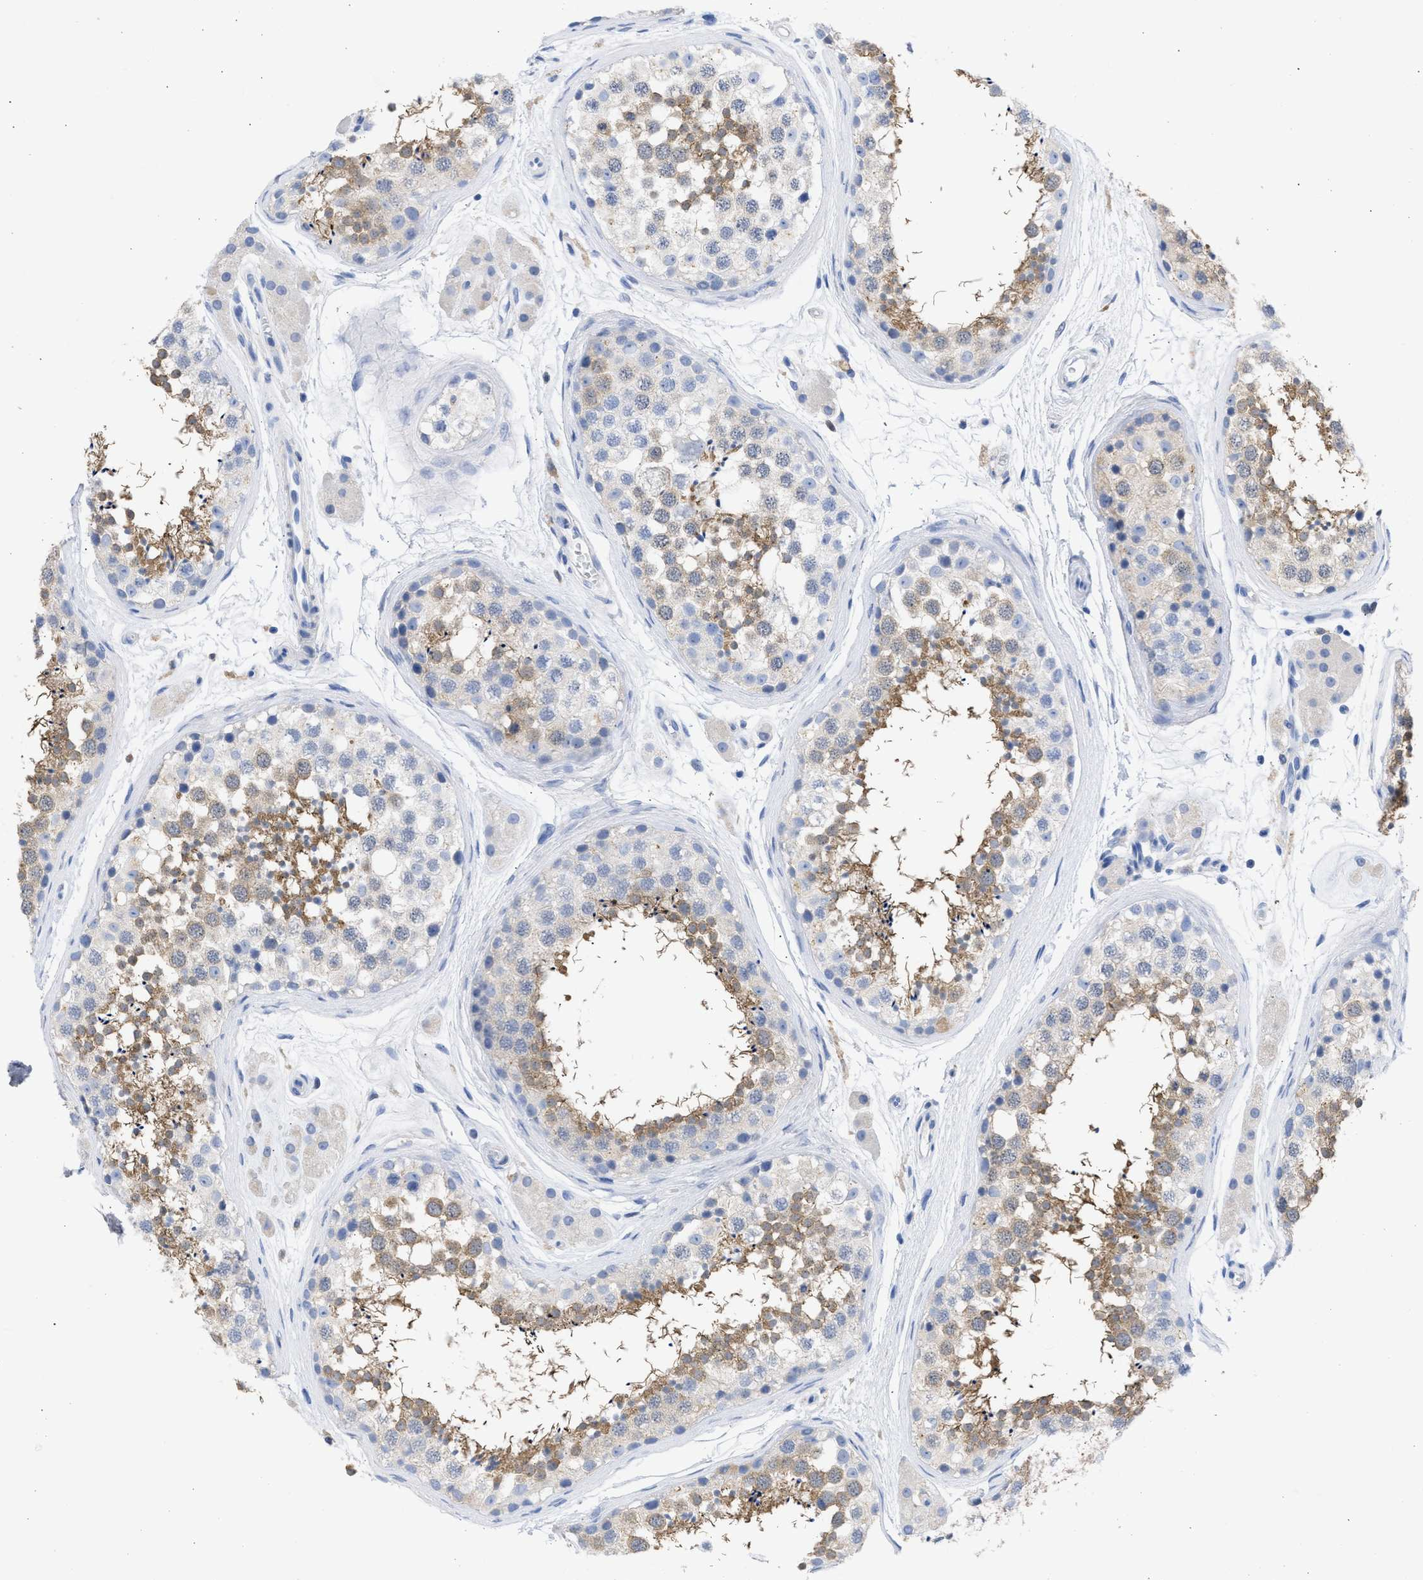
{"staining": {"intensity": "moderate", "quantity": "25%-75%", "location": "cytoplasmic/membranous"}, "tissue": "testis", "cell_type": "Cells in seminiferous ducts", "image_type": "normal", "snomed": [{"axis": "morphology", "description": "Normal tissue, NOS"}, {"axis": "topography", "description": "Testis"}], "caption": "IHC (DAB (3,3'-diaminobenzidine)) staining of benign testis exhibits moderate cytoplasmic/membranous protein staining in about 25%-75% of cells in seminiferous ducts.", "gene": "RSPH1", "patient": {"sex": "male", "age": 56}}